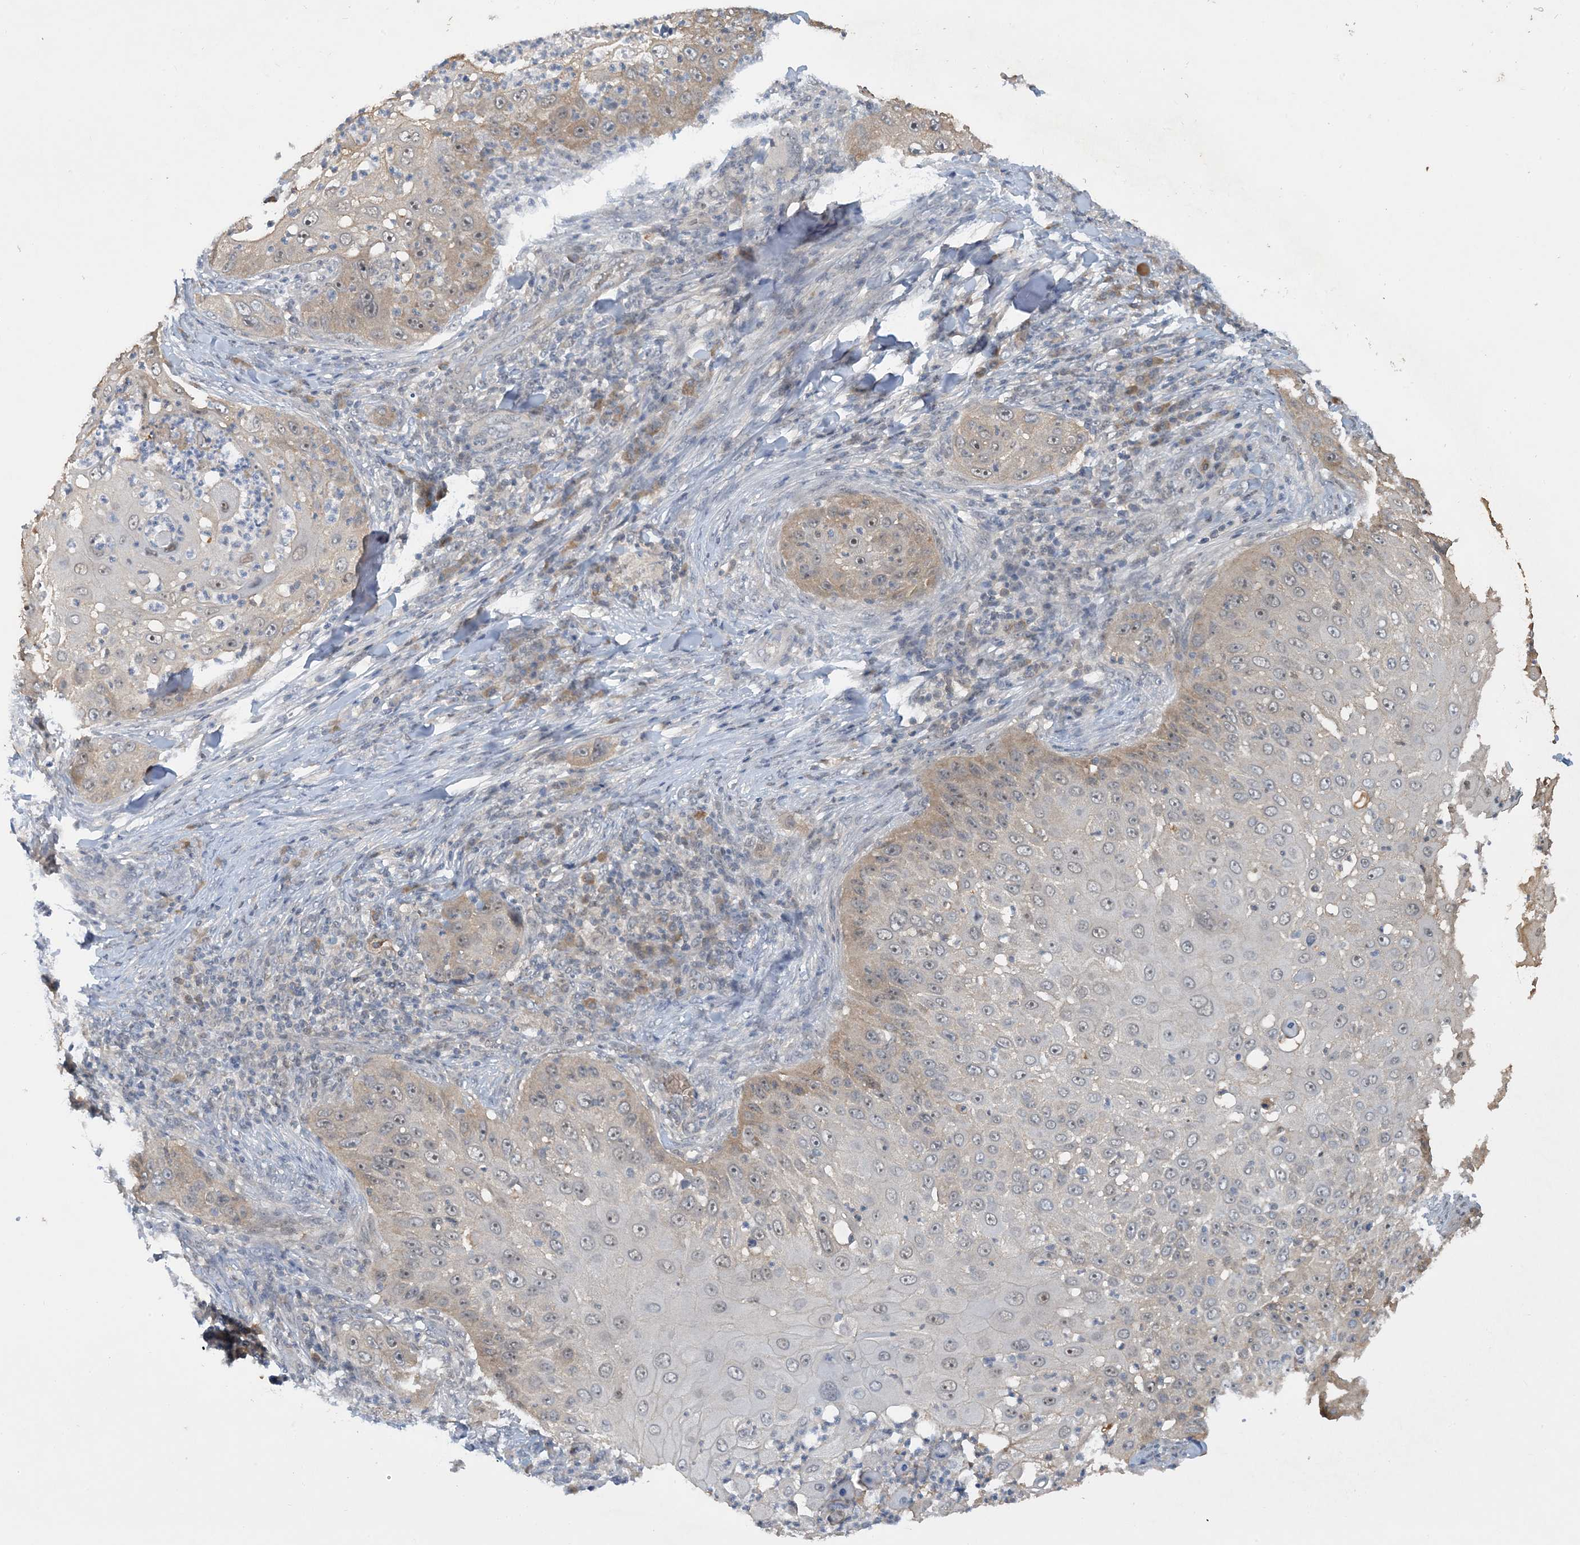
{"staining": {"intensity": "weak", "quantity": "<25%", "location": "cytoplasmic/membranous"}, "tissue": "skin cancer", "cell_type": "Tumor cells", "image_type": "cancer", "snomed": [{"axis": "morphology", "description": "Squamous cell carcinoma, NOS"}, {"axis": "topography", "description": "Skin"}], "caption": "A high-resolution micrograph shows IHC staining of skin squamous cell carcinoma, which exhibits no significant positivity in tumor cells. (IHC, brightfield microscopy, high magnification).", "gene": "UBE2E1", "patient": {"sex": "female", "age": 44}}